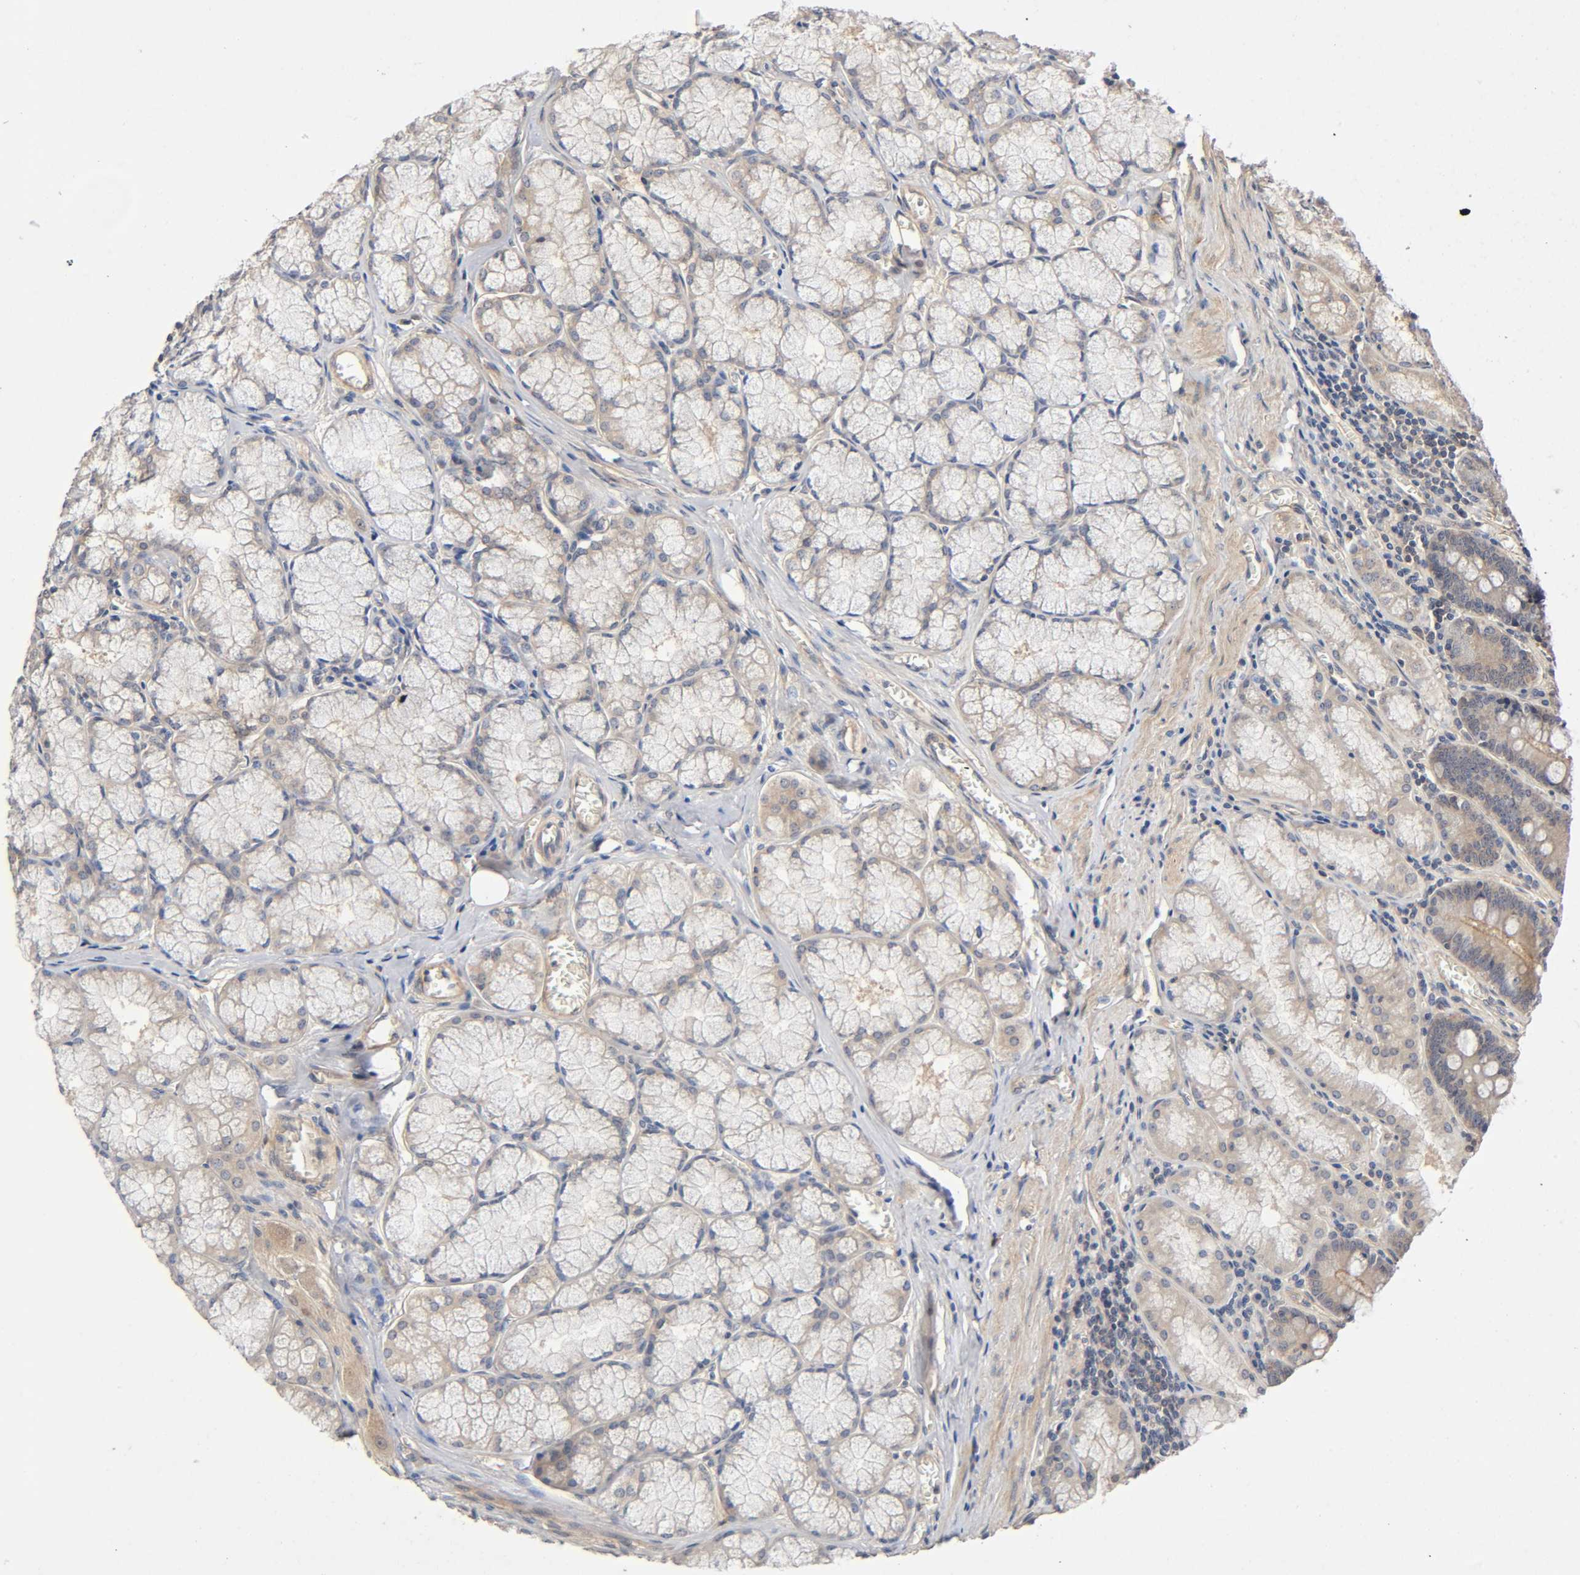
{"staining": {"intensity": "moderate", "quantity": ">75%", "location": "cytoplasmic/membranous"}, "tissue": "stomach", "cell_type": "Glandular cells", "image_type": "normal", "snomed": [{"axis": "morphology", "description": "Normal tissue, NOS"}, {"axis": "topography", "description": "Stomach, lower"}], "caption": "Approximately >75% of glandular cells in normal human stomach reveal moderate cytoplasmic/membranous protein staining as visualized by brown immunohistochemical staining.", "gene": "CPB2", "patient": {"sex": "male", "age": 56}}